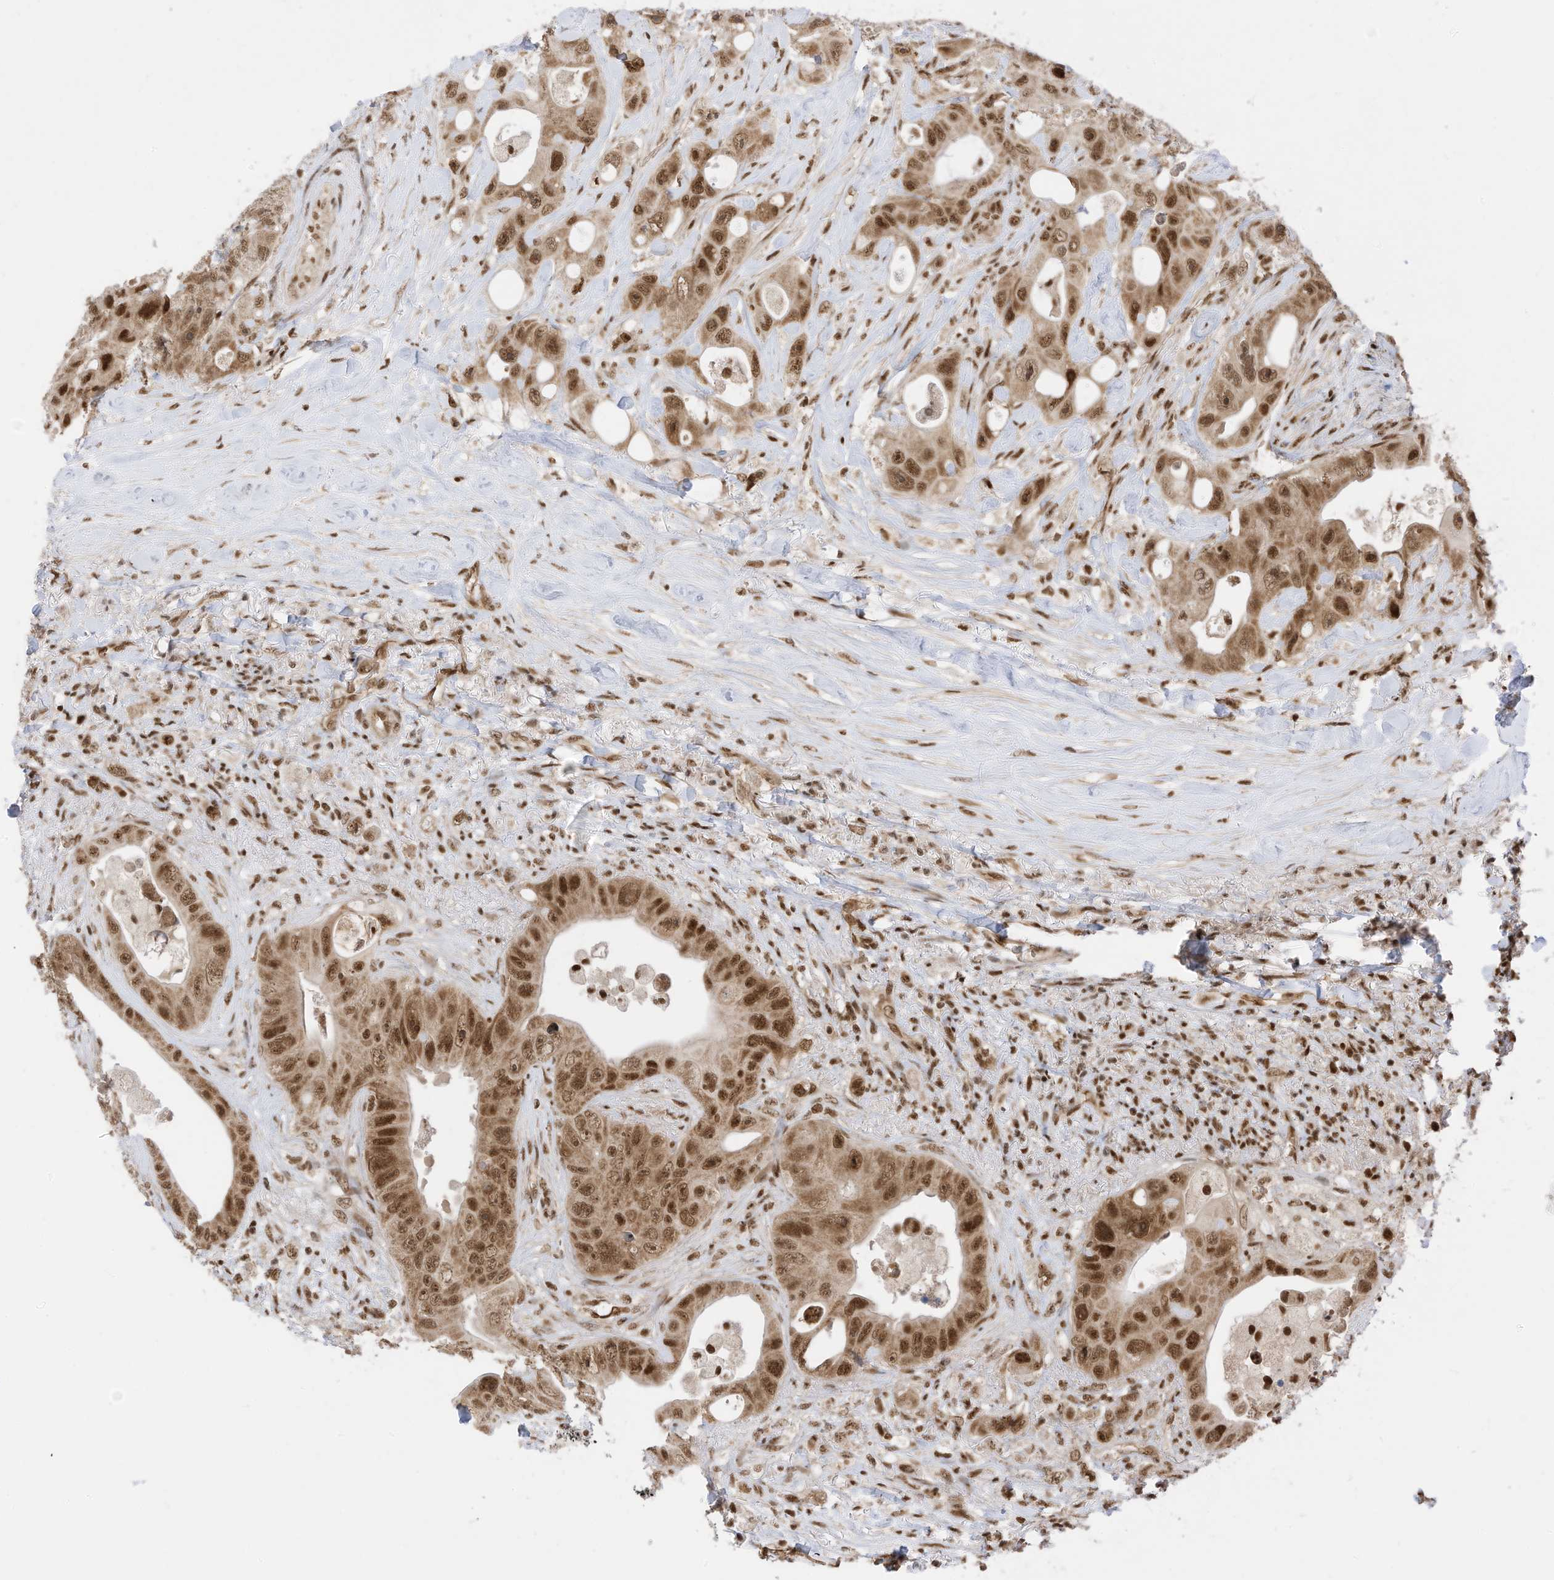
{"staining": {"intensity": "strong", "quantity": ">75%", "location": "cytoplasmic/membranous,nuclear"}, "tissue": "colorectal cancer", "cell_type": "Tumor cells", "image_type": "cancer", "snomed": [{"axis": "morphology", "description": "Adenocarcinoma, NOS"}, {"axis": "topography", "description": "Colon"}], "caption": "IHC micrograph of colorectal cancer stained for a protein (brown), which demonstrates high levels of strong cytoplasmic/membranous and nuclear staining in approximately >75% of tumor cells.", "gene": "AURKAIP1", "patient": {"sex": "female", "age": 46}}